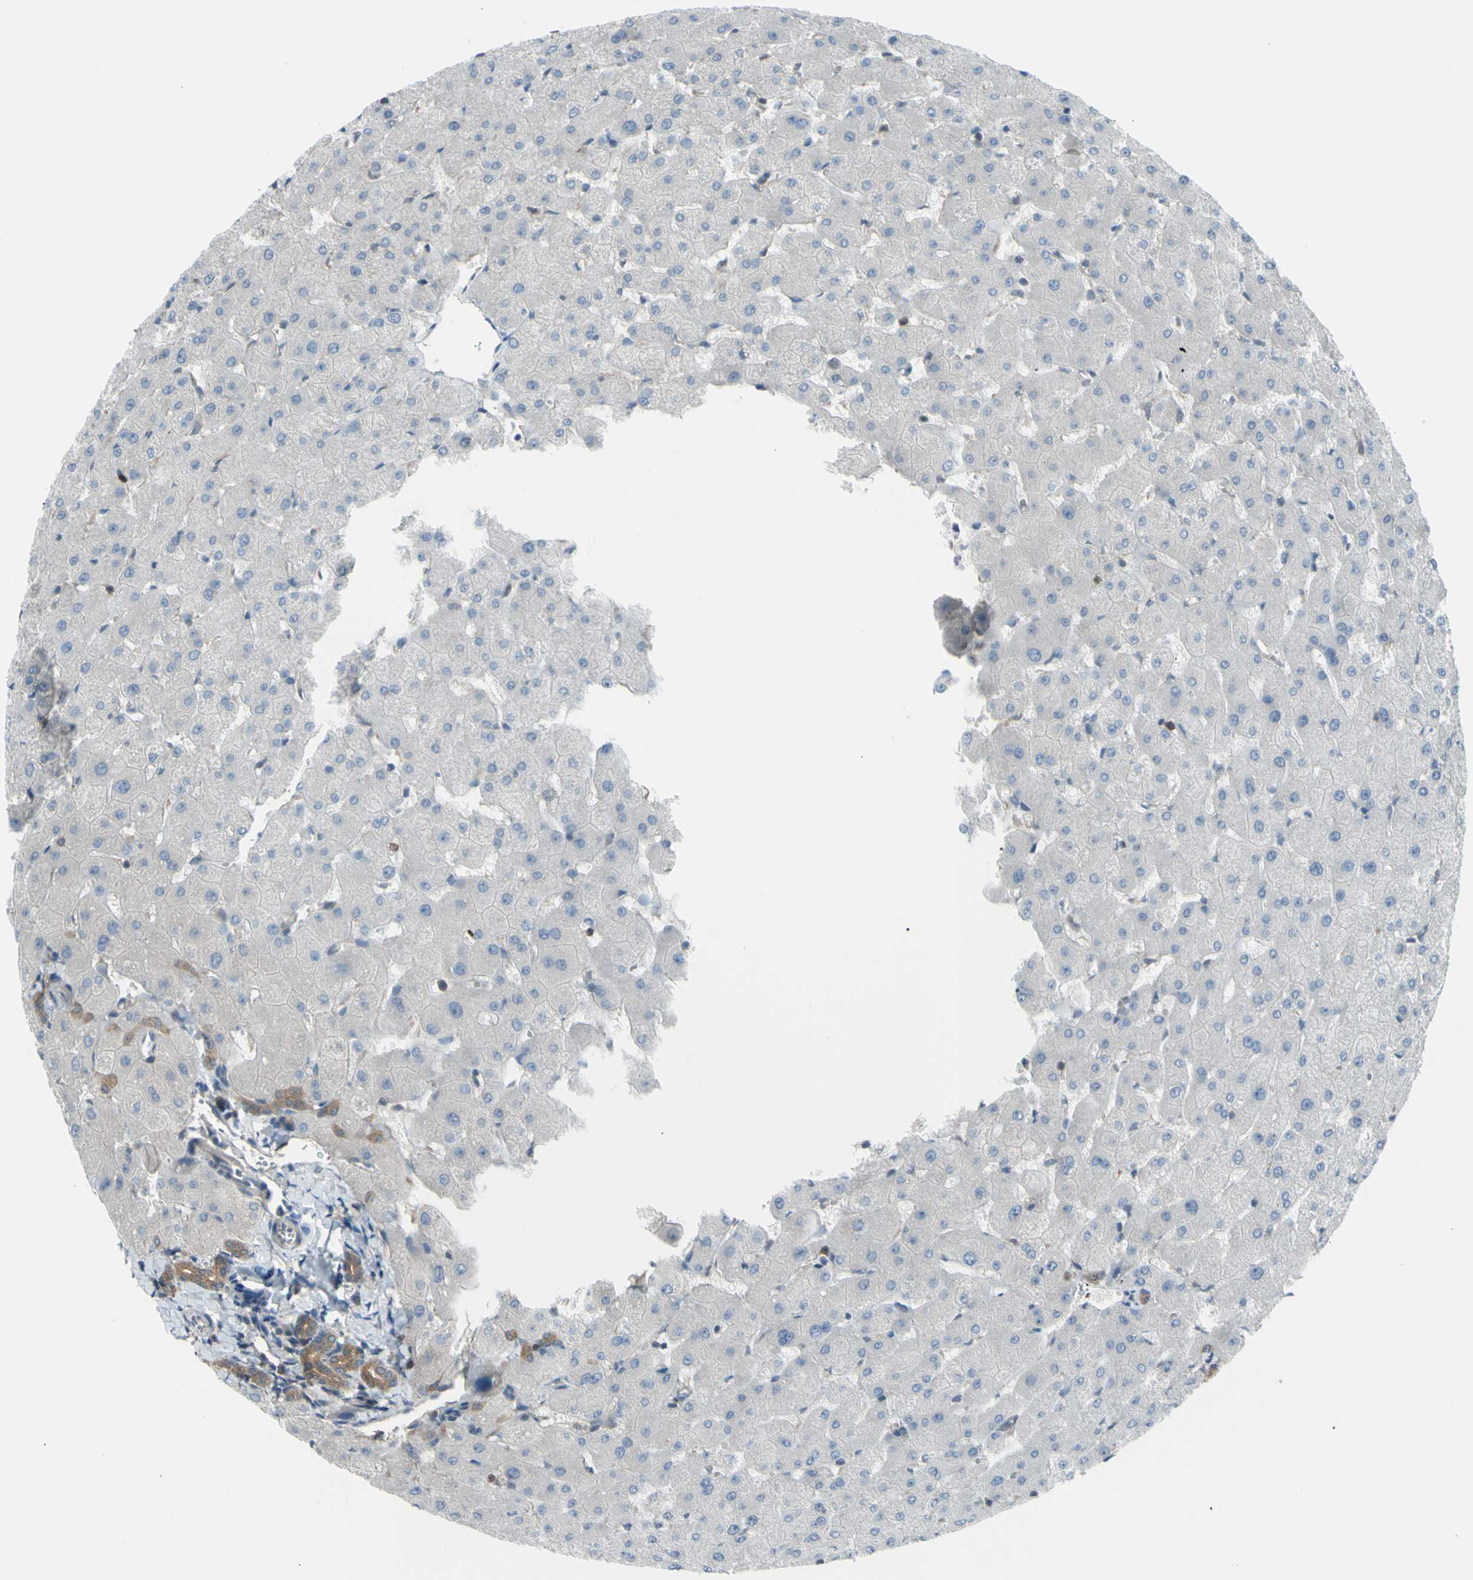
{"staining": {"intensity": "moderate", "quantity": ">75%", "location": "cytoplasmic/membranous"}, "tissue": "liver", "cell_type": "Cholangiocytes", "image_type": "normal", "snomed": [{"axis": "morphology", "description": "Normal tissue, NOS"}, {"axis": "topography", "description": "Liver"}], "caption": "Approximately >75% of cholangiocytes in unremarkable liver show moderate cytoplasmic/membranous protein expression as visualized by brown immunohistochemical staining.", "gene": "YWHAQ", "patient": {"sex": "female", "age": 63}}